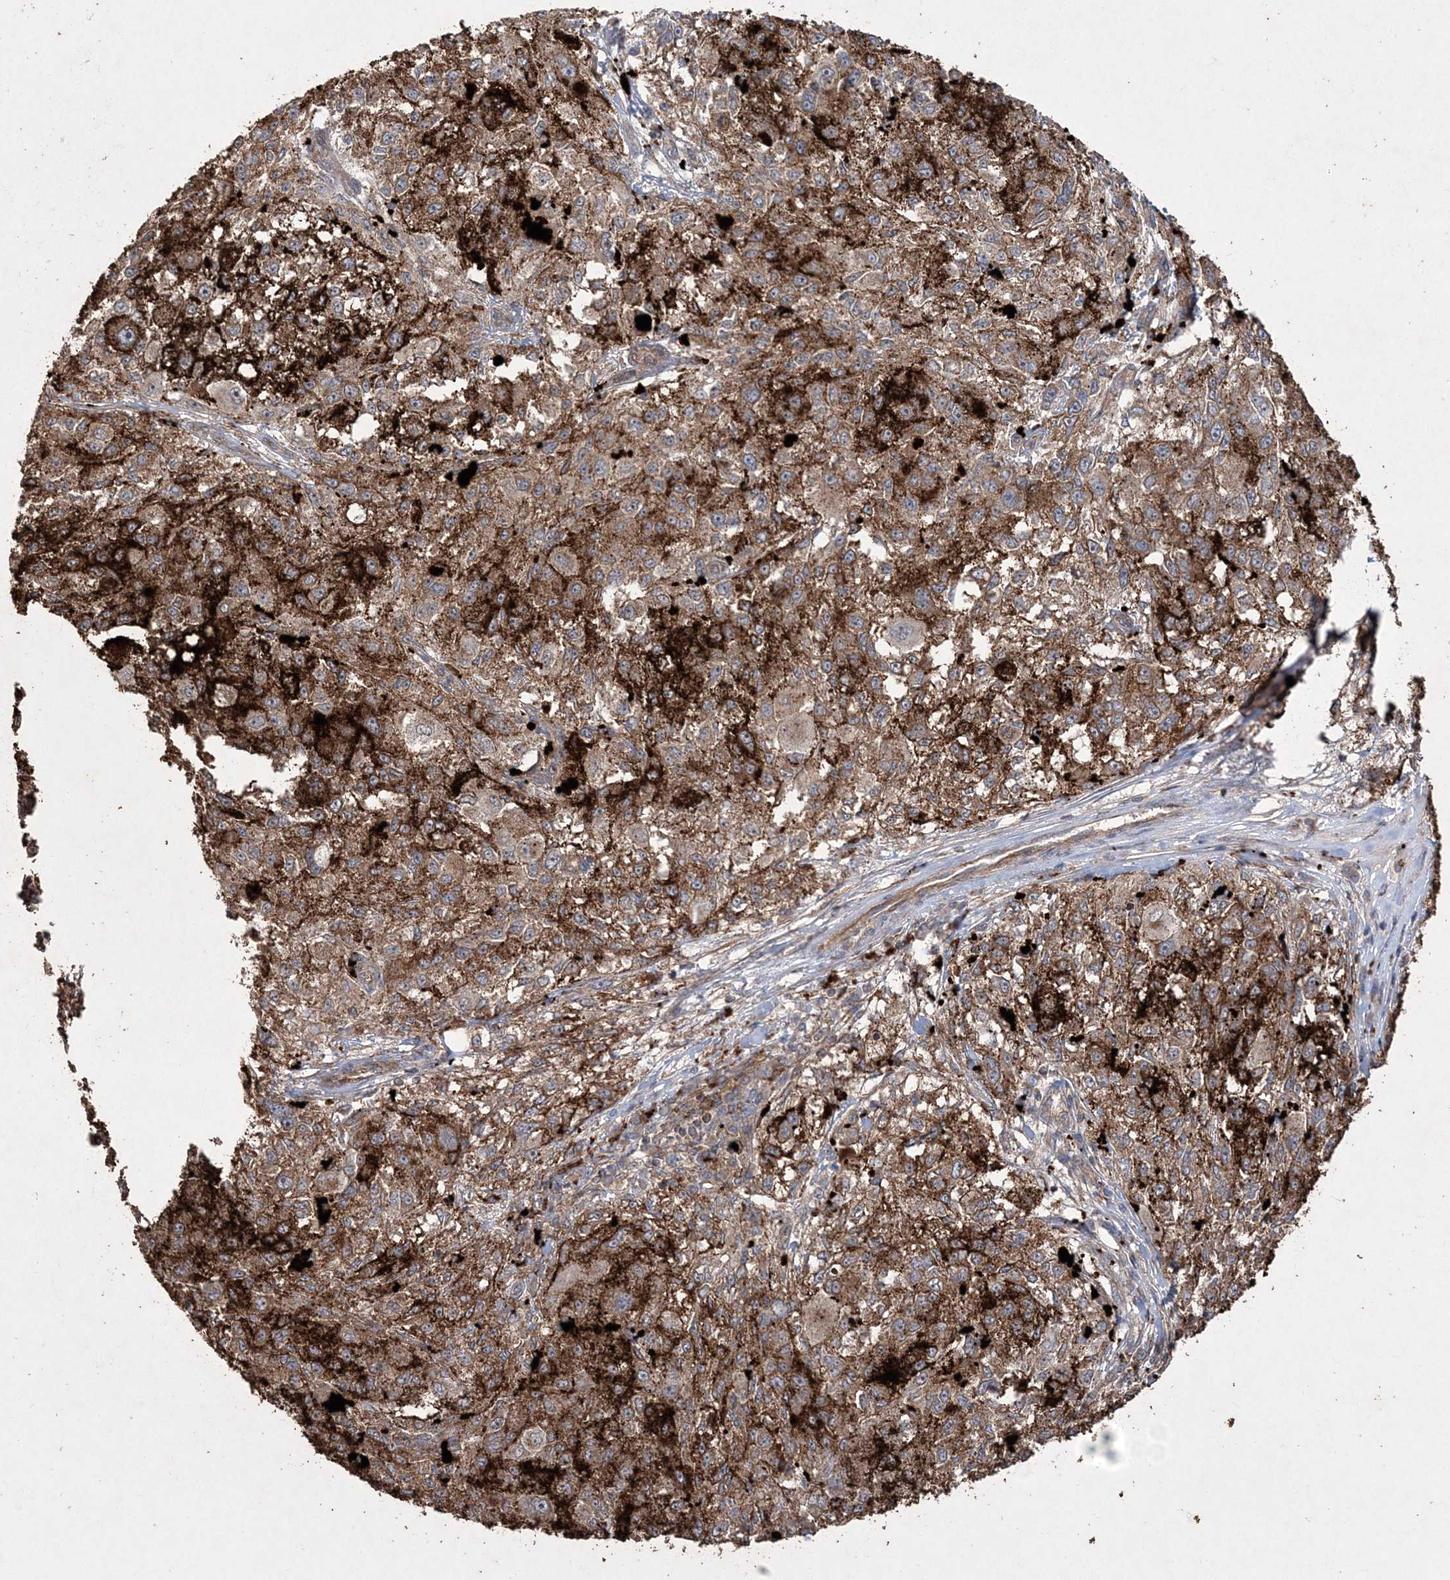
{"staining": {"intensity": "strong", "quantity": ">75%", "location": "cytoplasmic/membranous"}, "tissue": "melanoma", "cell_type": "Tumor cells", "image_type": "cancer", "snomed": [{"axis": "morphology", "description": "Necrosis, NOS"}, {"axis": "morphology", "description": "Malignant melanoma, NOS"}, {"axis": "topography", "description": "Skin"}], "caption": "Malignant melanoma tissue exhibits strong cytoplasmic/membranous staining in about >75% of tumor cells The staining was performed using DAB to visualize the protein expression in brown, while the nuclei were stained in blue with hematoxylin (Magnification: 20x).", "gene": "TTC7A", "patient": {"sex": "female", "age": 87}}